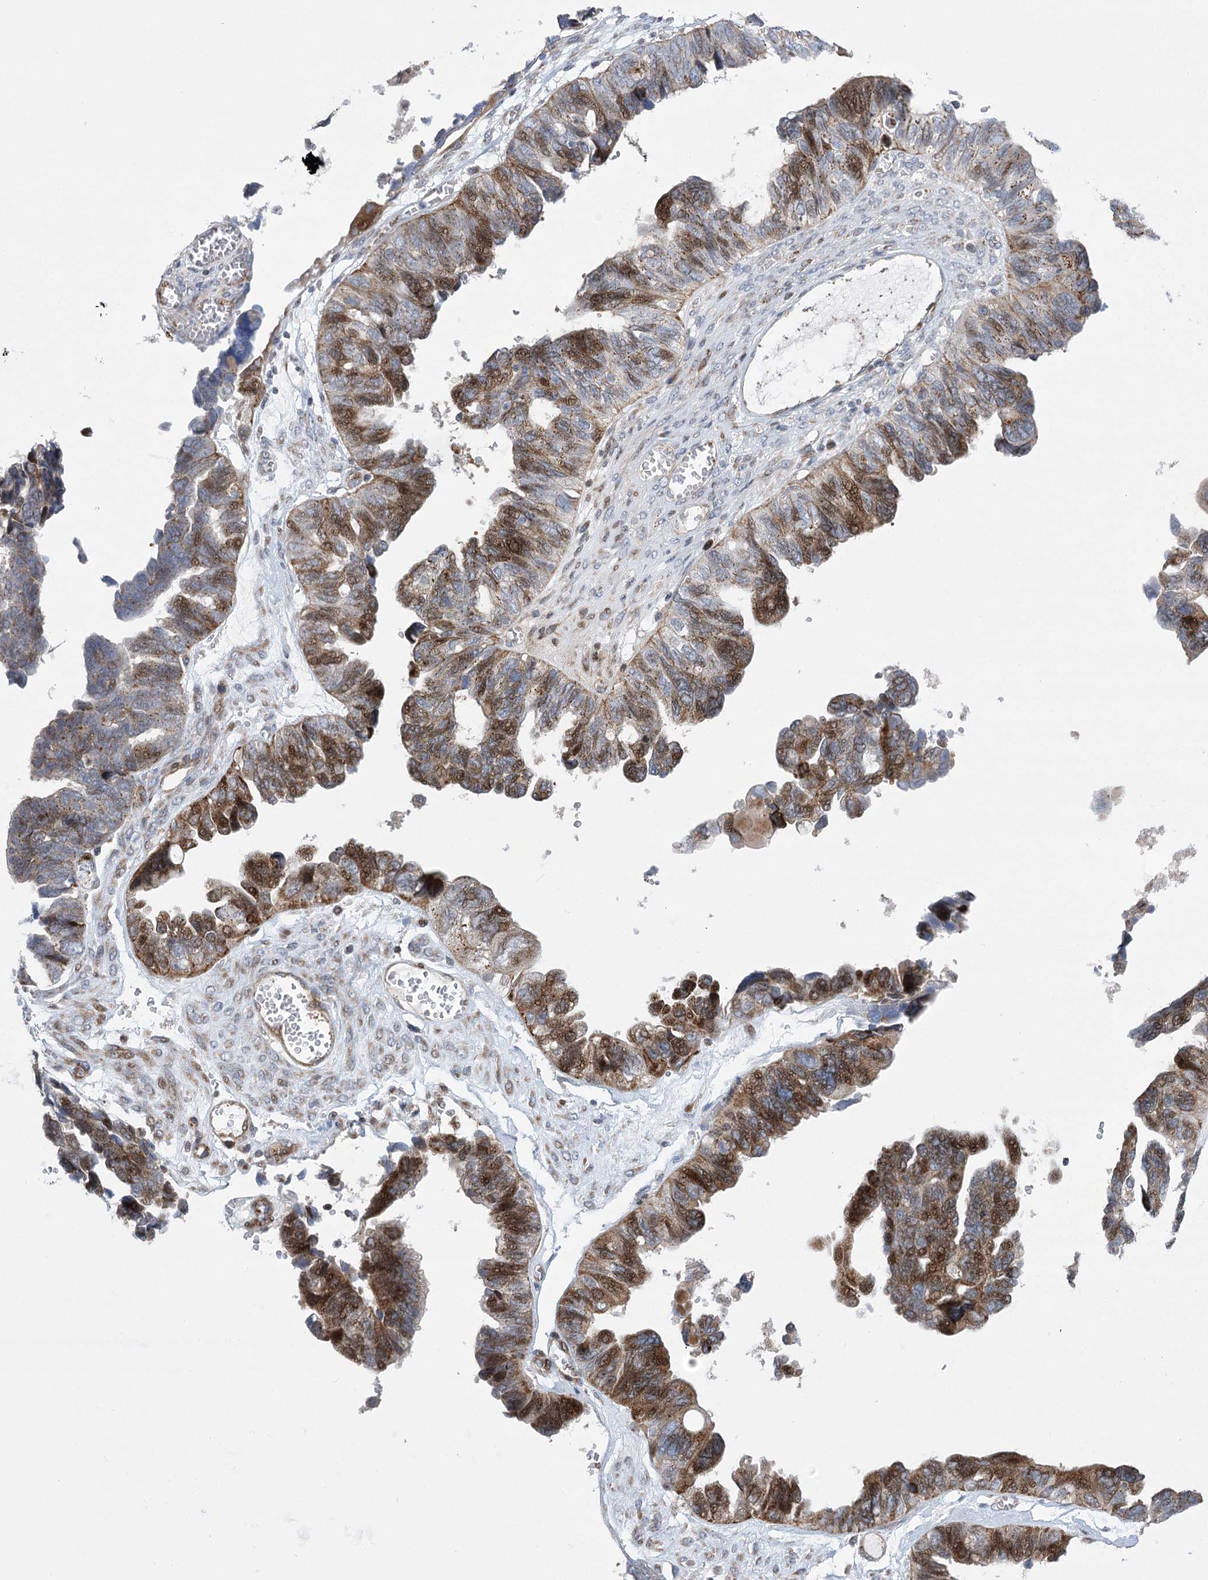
{"staining": {"intensity": "moderate", "quantity": ">75%", "location": "cytoplasmic/membranous,nuclear"}, "tissue": "ovarian cancer", "cell_type": "Tumor cells", "image_type": "cancer", "snomed": [{"axis": "morphology", "description": "Cystadenocarcinoma, serous, NOS"}, {"axis": "topography", "description": "Ovary"}], "caption": "Ovarian cancer stained with DAB (3,3'-diaminobenzidine) immunohistochemistry shows medium levels of moderate cytoplasmic/membranous and nuclear expression in approximately >75% of tumor cells.", "gene": "NME7", "patient": {"sex": "female", "age": 79}}